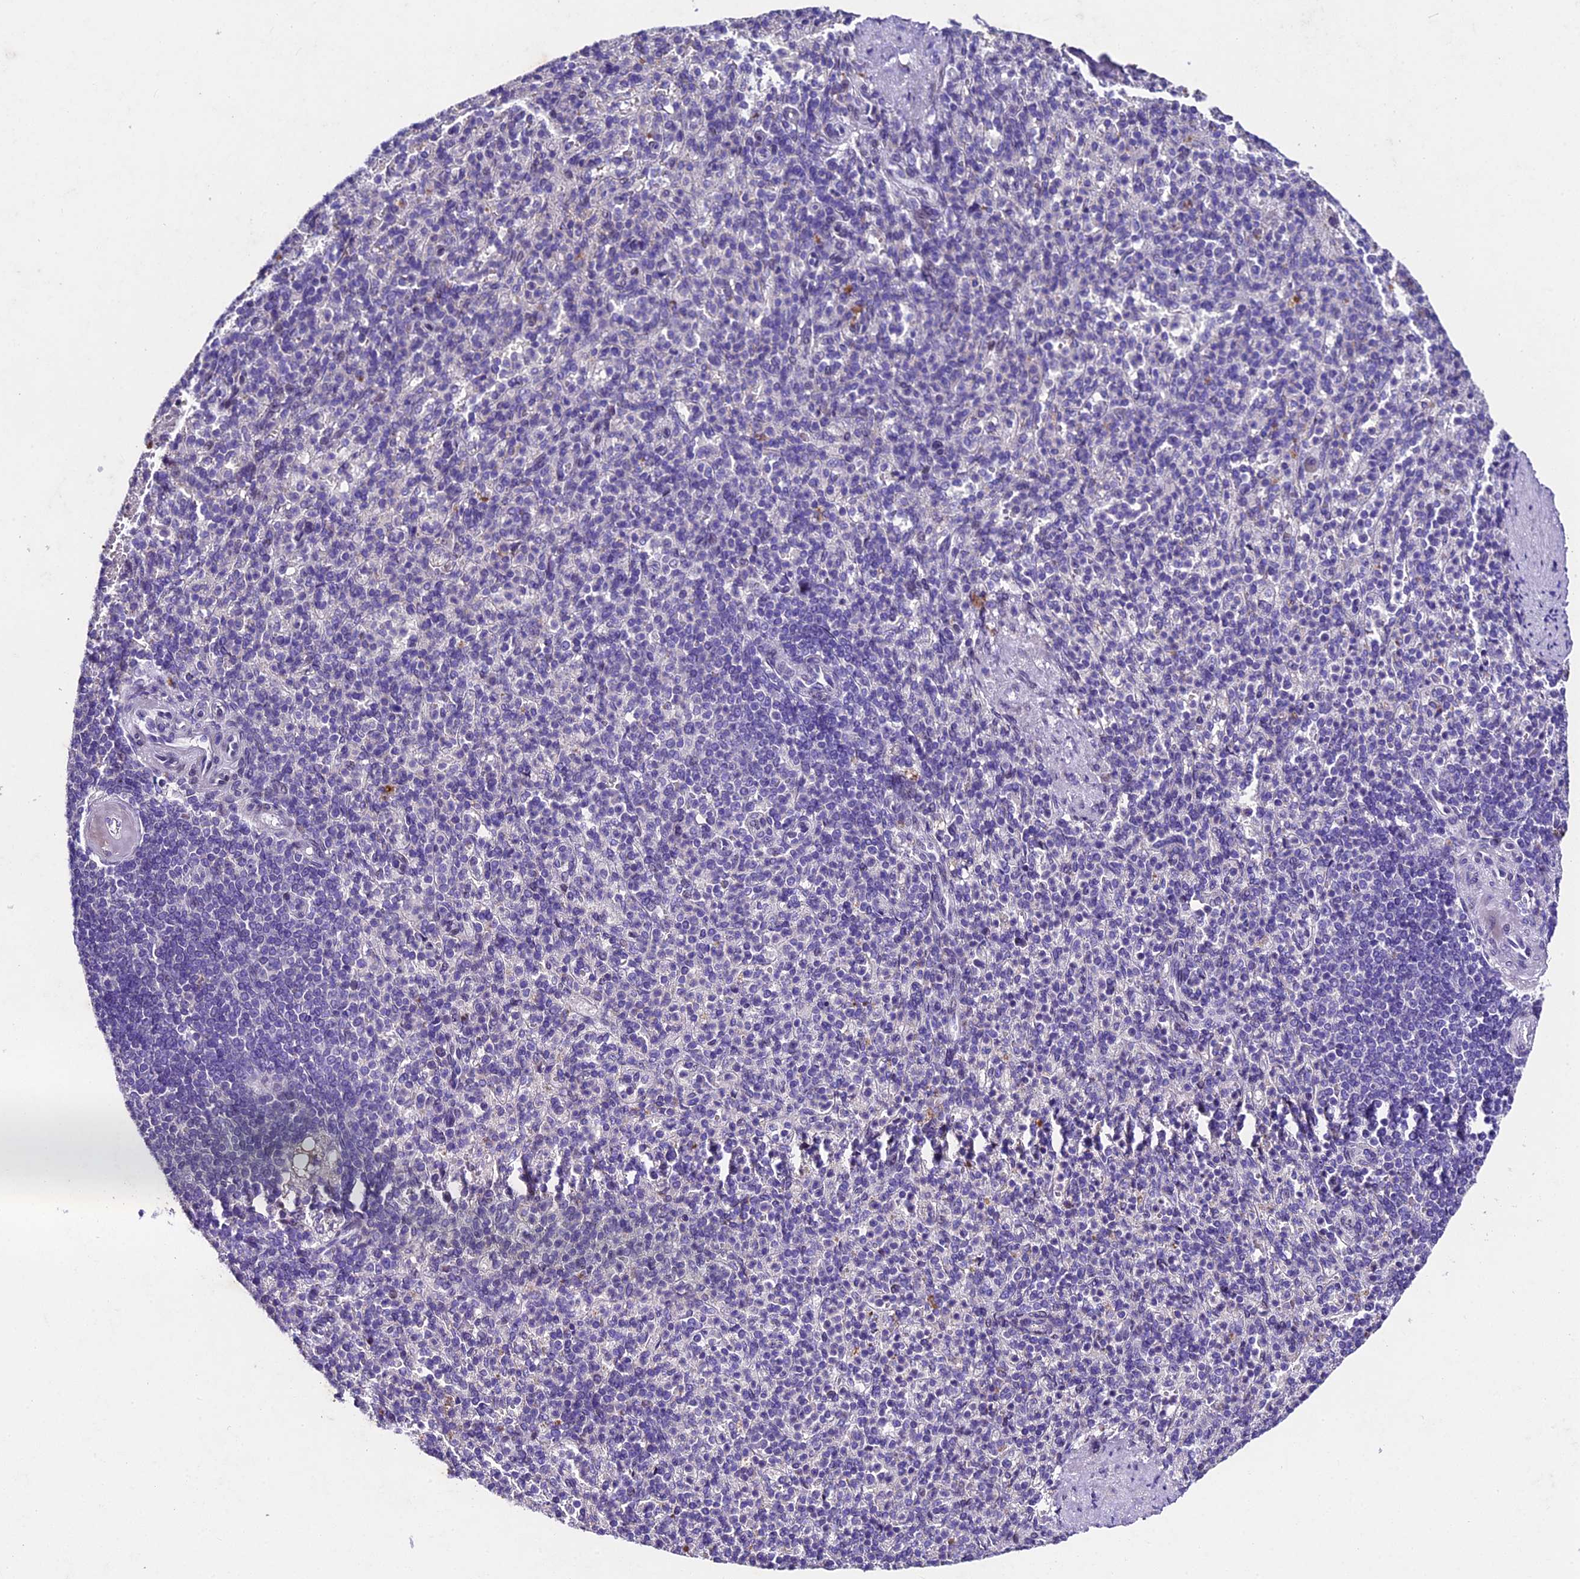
{"staining": {"intensity": "negative", "quantity": "none", "location": "none"}, "tissue": "spleen", "cell_type": "Cells in red pulp", "image_type": "normal", "snomed": [{"axis": "morphology", "description": "Normal tissue, NOS"}, {"axis": "topography", "description": "Spleen"}], "caption": "This histopathology image is of unremarkable spleen stained with immunohistochemistry to label a protein in brown with the nuclei are counter-stained blue. There is no expression in cells in red pulp.", "gene": "IFT140", "patient": {"sex": "female", "age": 74}}